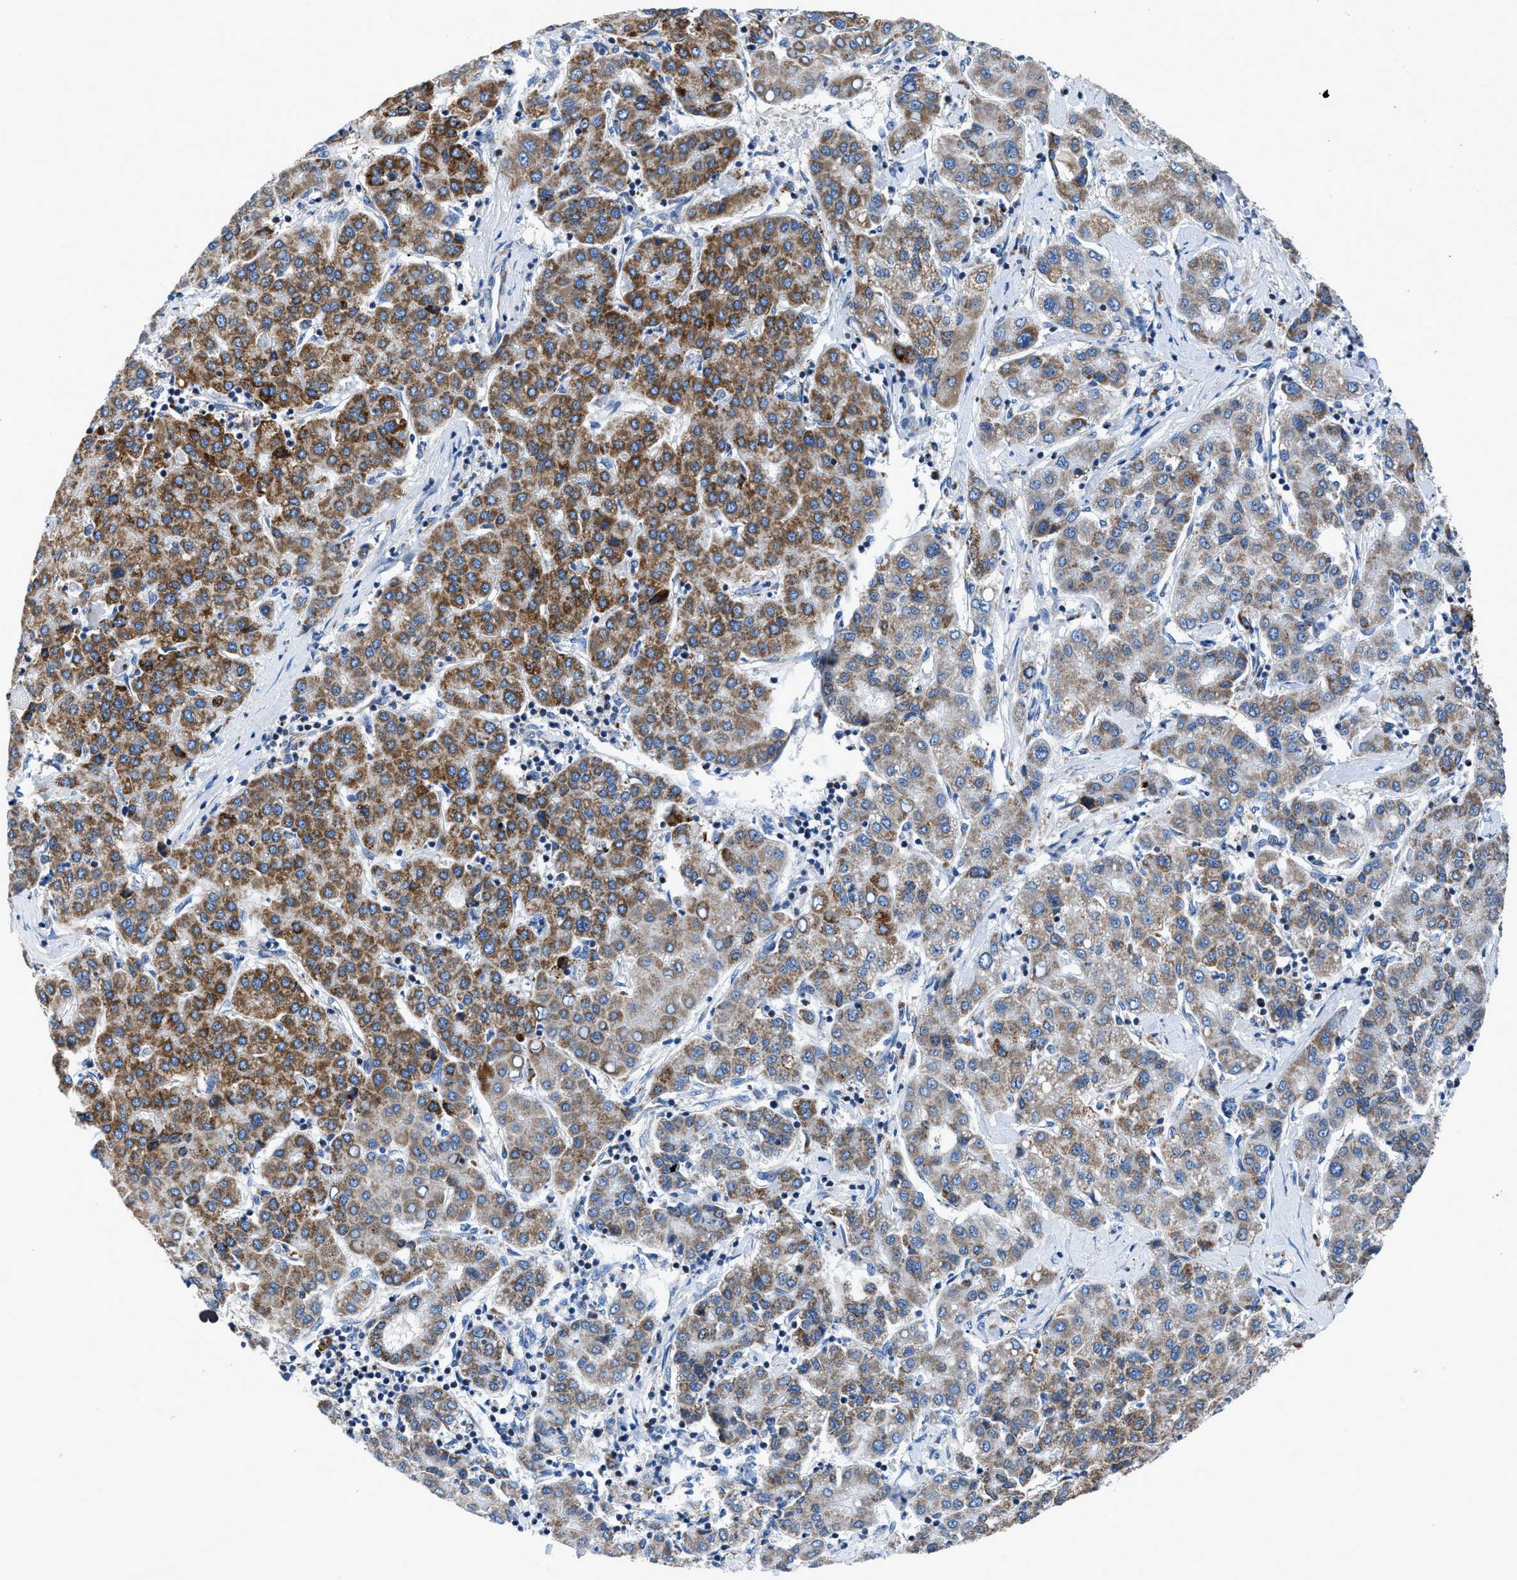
{"staining": {"intensity": "moderate", "quantity": ">75%", "location": "cytoplasmic/membranous"}, "tissue": "liver cancer", "cell_type": "Tumor cells", "image_type": "cancer", "snomed": [{"axis": "morphology", "description": "Carcinoma, Hepatocellular, NOS"}, {"axis": "topography", "description": "Liver"}], "caption": "IHC photomicrograph of human liver cancer (hepatocellular carcinoma) stained for a protein (brown), which demonstrates medium levels of moderate cytoplasmic/membranous expression in about >75% of tumor cells.", "gene": "ZDHHC3", "patient": {"sex": "male", "age": 65}}